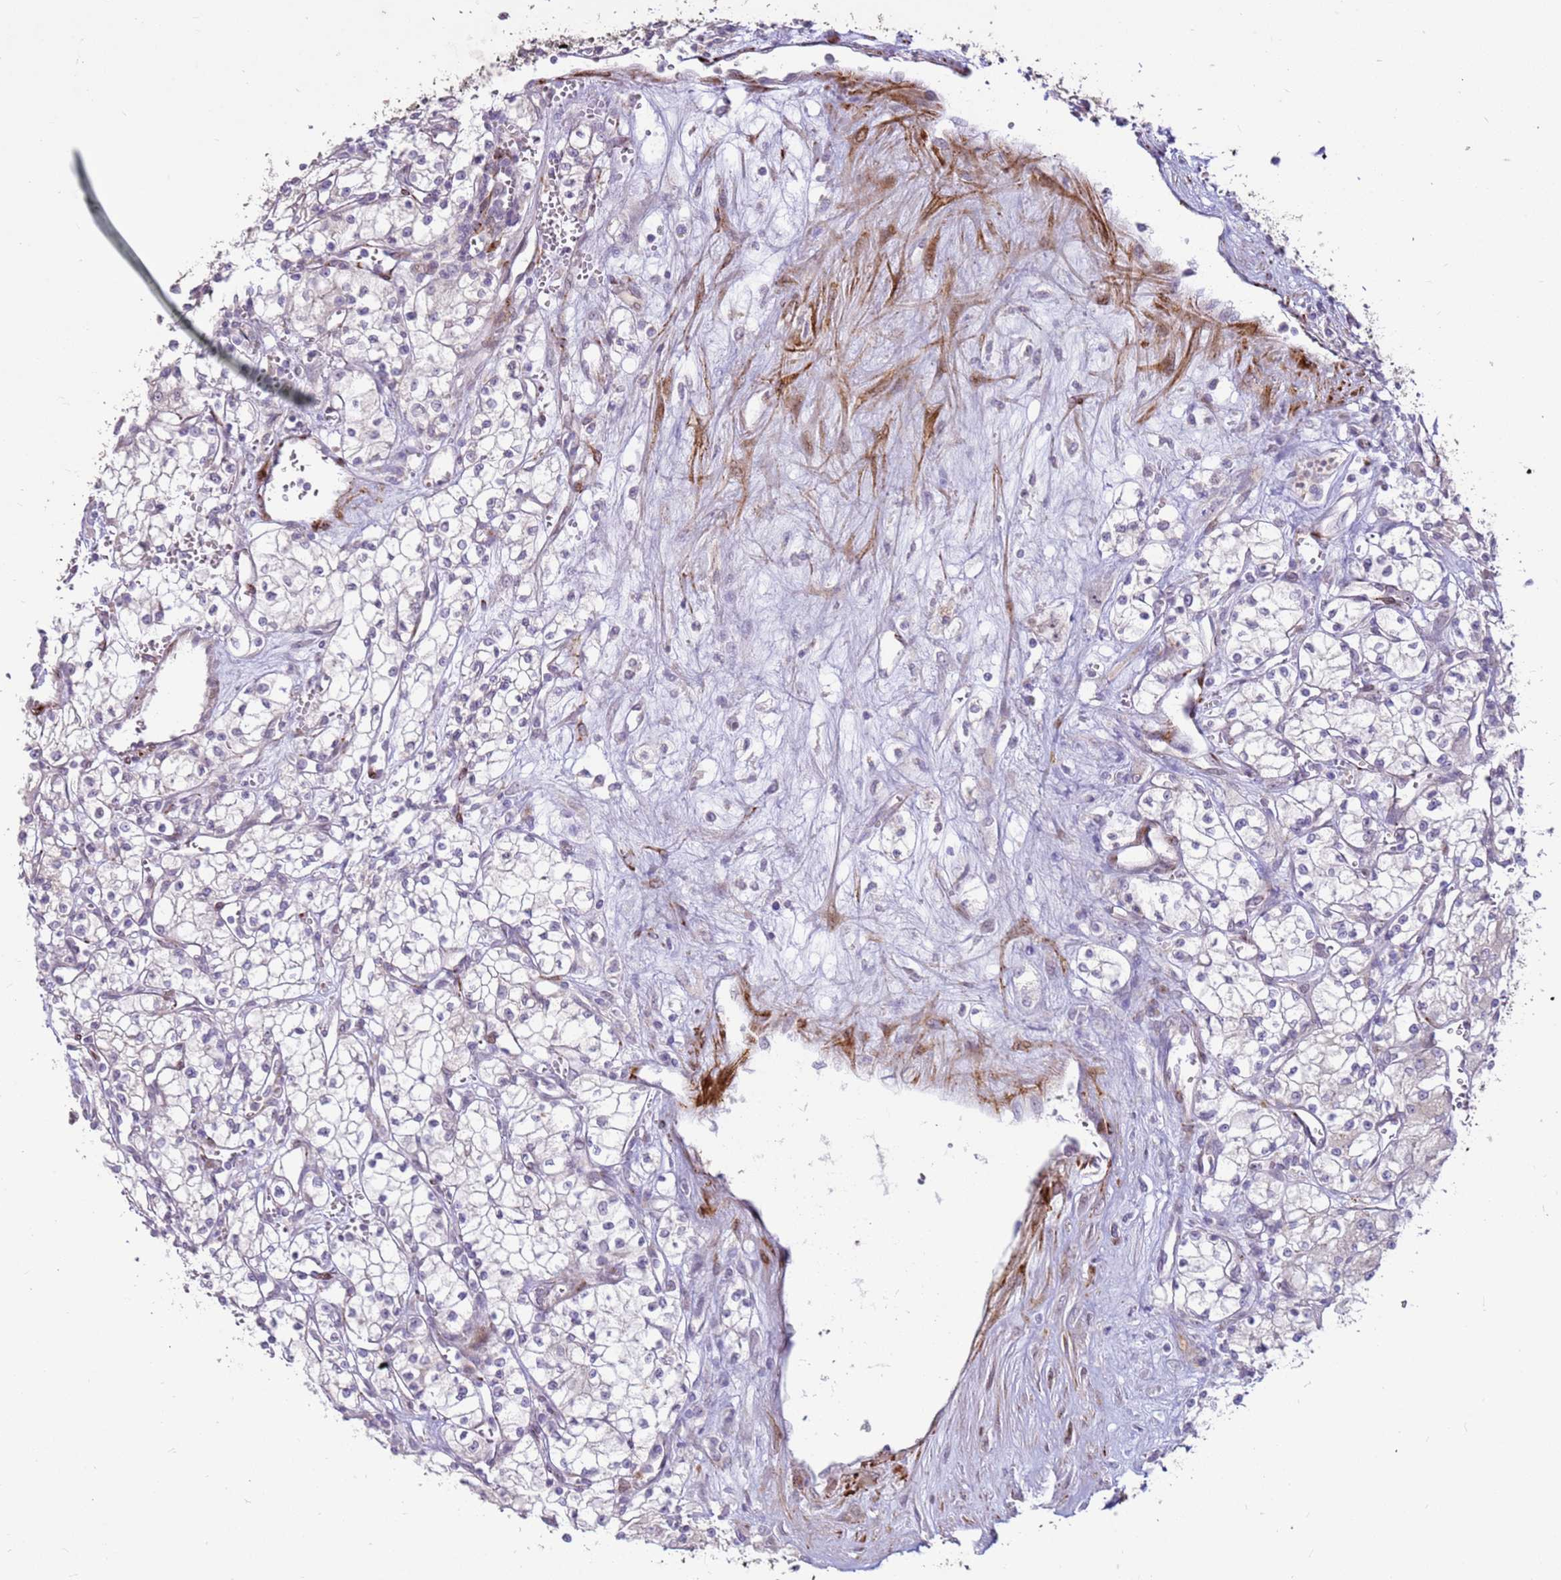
{"staining": {"intensity": "negative", "quantity": "none", "location": "none"}, "tissue": "renal cancer", "cell_type": "Tumor cells", "image_type": "cancer", "snomed": [{"axis": "morphology", "description": "Adenocarcinoma, NOS"}, {"axis": "topography", "description": "Kidney"}], "caption": "Immunohistochemical staining of human renal cancer exhibits no significant positivity in tumor cells.", "gene": "LGI4", "patient": {"sex": "male", "age": 59}}